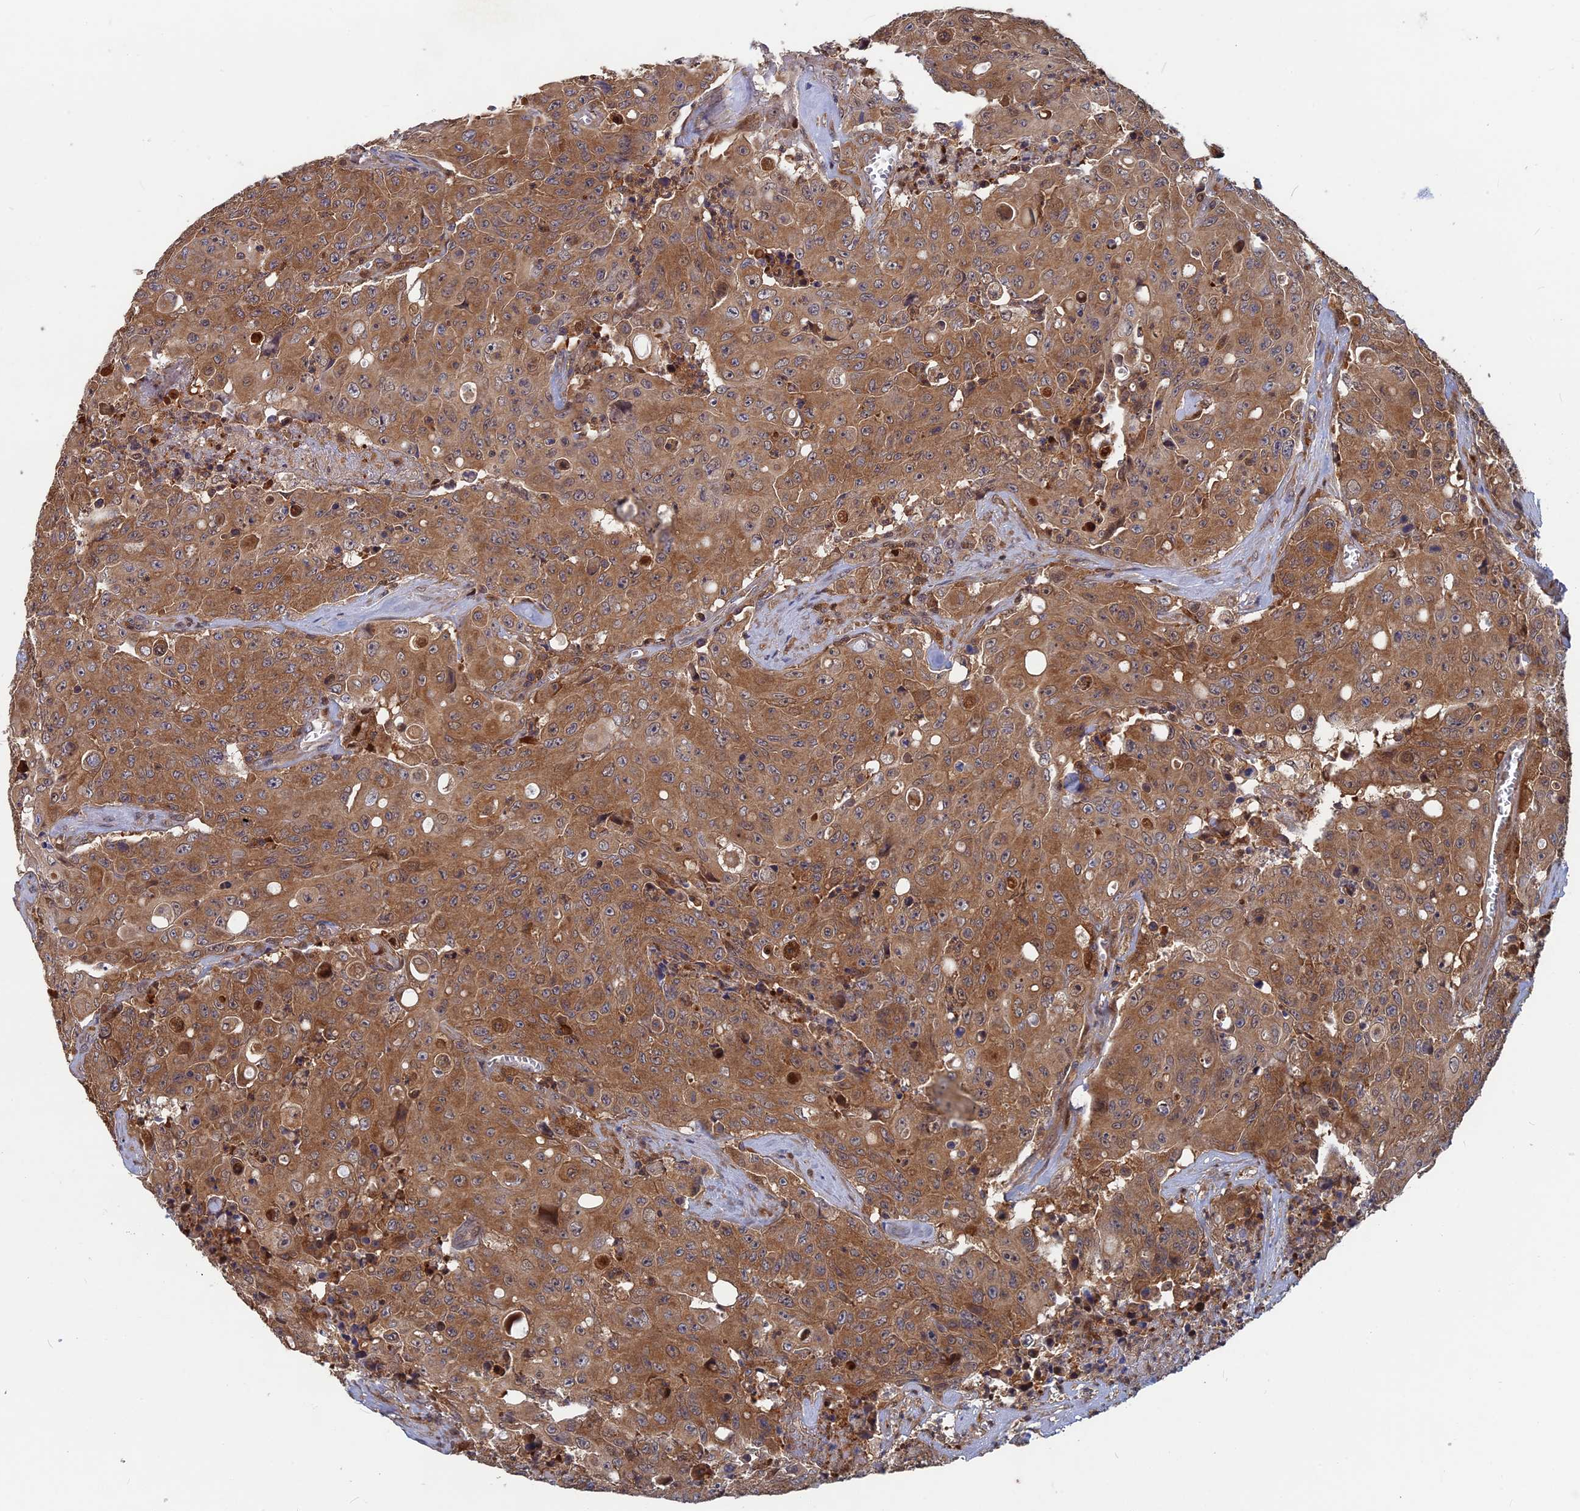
{"staining": {"intensity": "moderate", "quantity": ">75%", "location": "cytoplasmic/membranous"}, "tissue": "colorectal cancer", "cell_type": "Tumor cells", "image_type": "cancer", "snomed": [{"axis": "morphology", "description": "Adenocarcinoma, NOS"}, {"axis": "topography", "description": "Colon"}], "caption": "A histopathology image of colorectal cancer stained for a protein shows moderate cytoplasmic/membranous brown staining in tumor cells.", "gene": "BLVRA", "patient": {"sex": "male", "age": 51}}